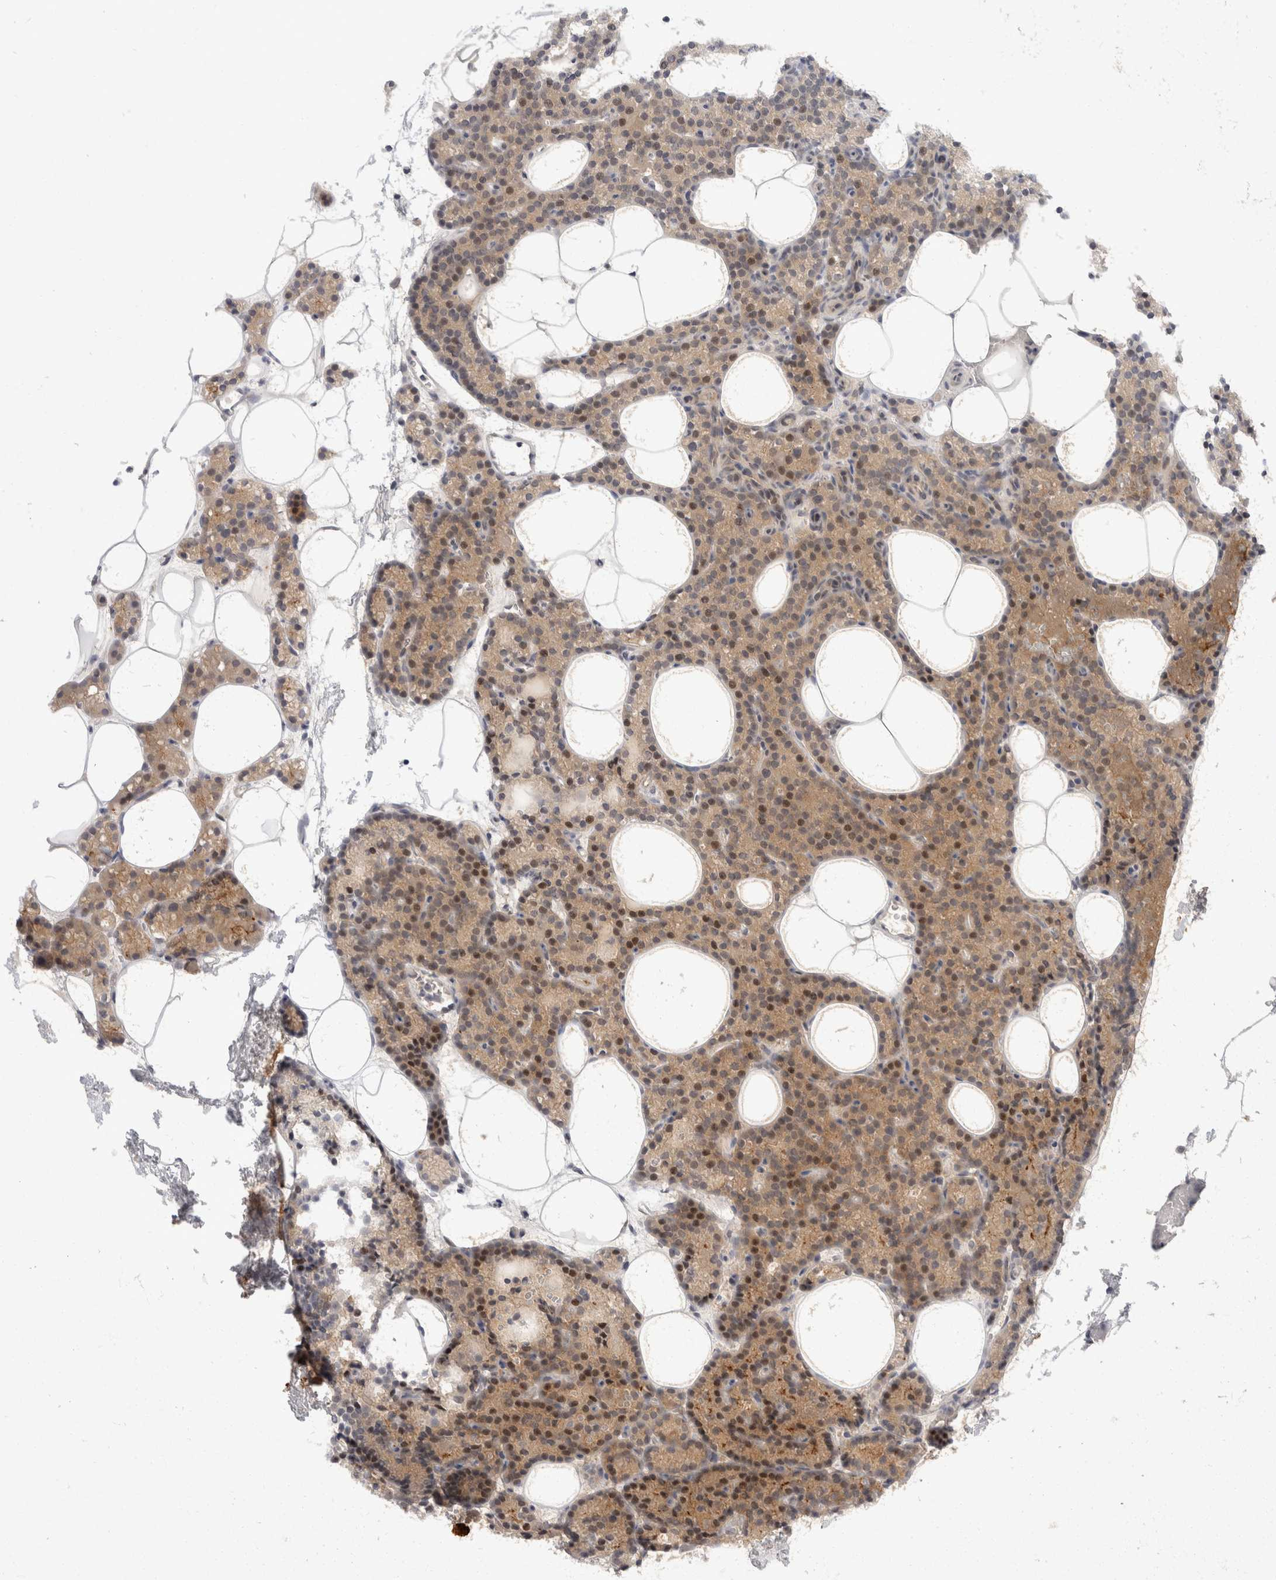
{"staining": {"intensity": "moderate", "quantity": "25%-75%", "location": "cytoplasmic/membranous,nuclear"}, "tissue": "parathyroid gland", "cell_type": "Glandular cells", "image_type": "normal", "snomed": [{"axis": "morphology", "description": "Normal tissue, NOS"}, {"axis": "topography", "description": "Parathyroid gland"}], "caption": "Immunohistochemistry (IHC) micrograph of benign parathyroid gland: parathyroid gland stained using immunohistochemistry (IHC) demonstrates medium levels of moderate protein expression localized specifically in the cytoplasmic/membranous,nuclear of glandular cells, appearing as a cytoplasmic/membranous,nuclear brown color.", "gene": "TOM1L2", "patient": {"sex": "male", "age": 58}}